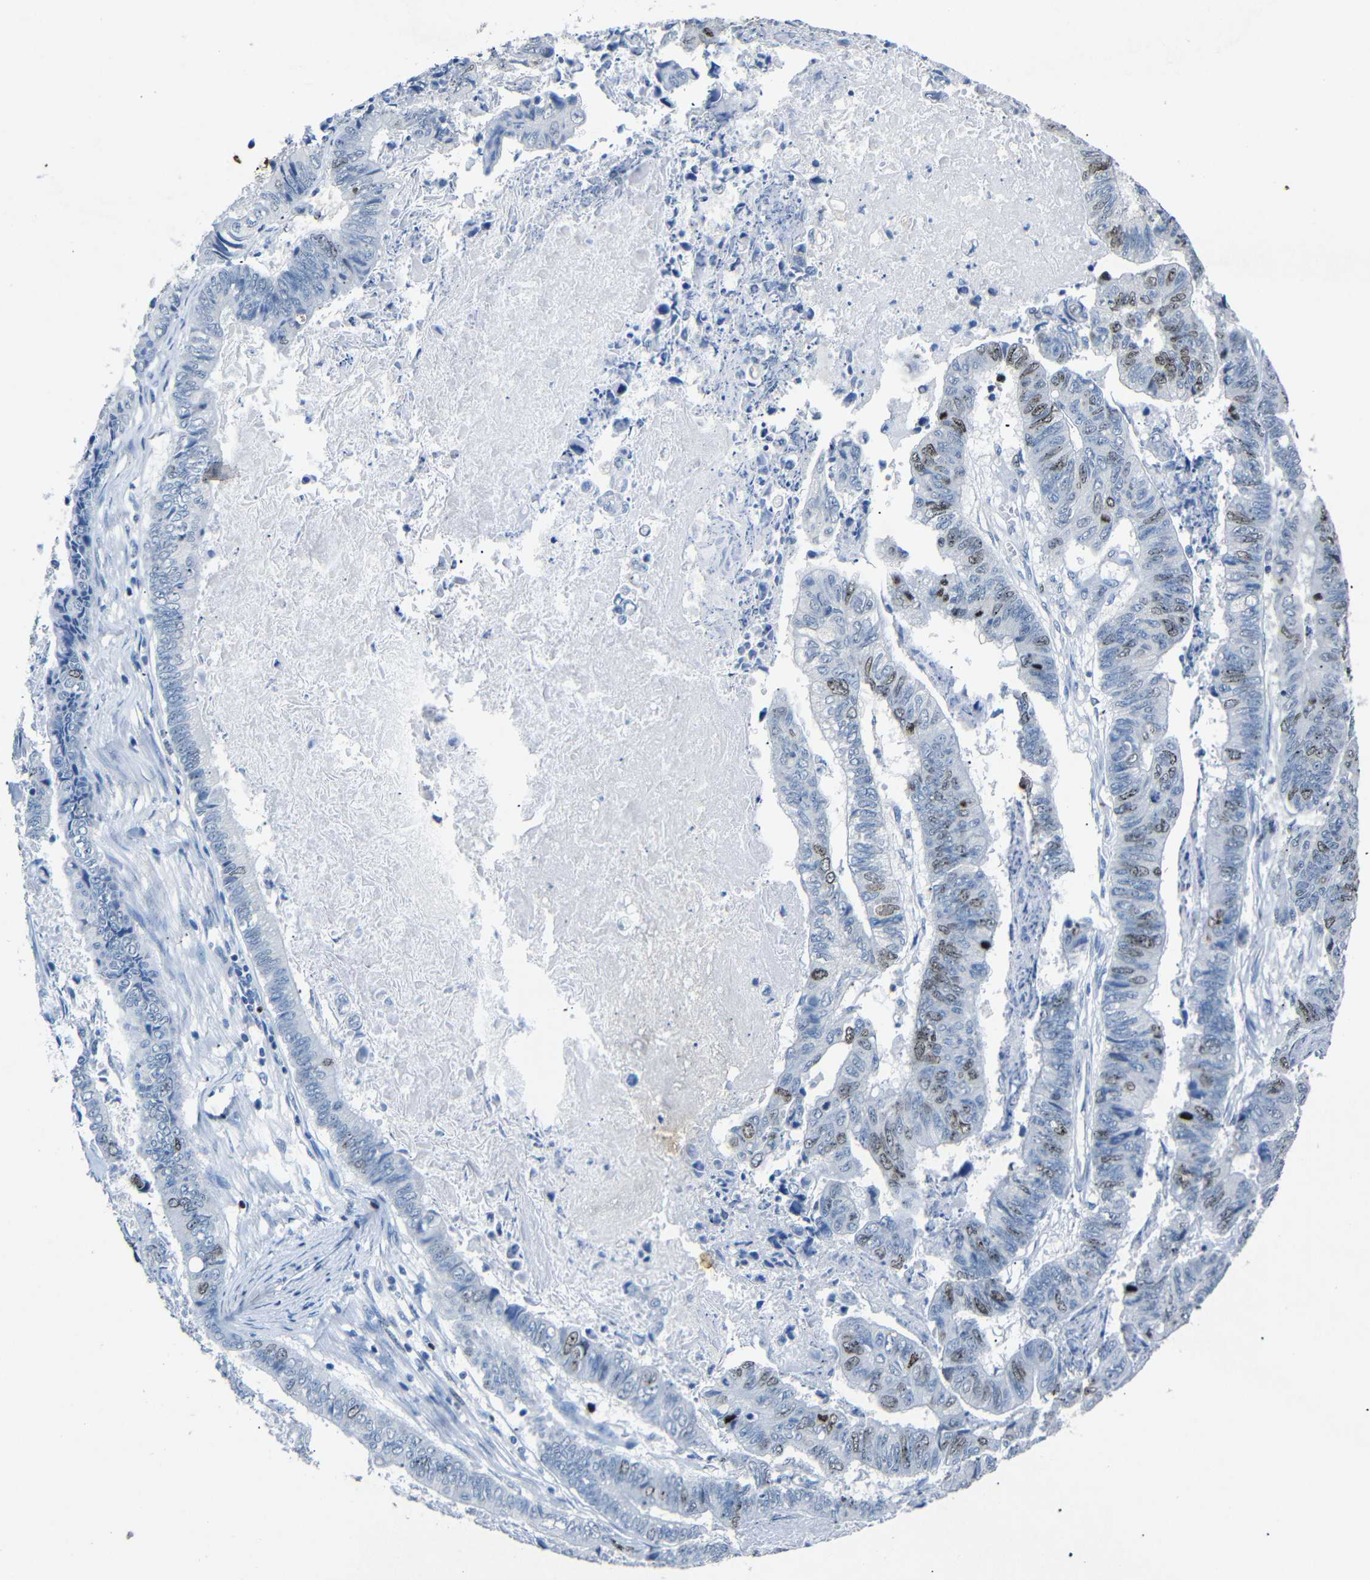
{"staining": {"intensity": "moderate", "quantity": "<25%", "location": "nuclear"}, "tissue": "stomach cancer", "cell_type": "Tumor cells", "image_type": "cancer", "snomed": [{"axis": "morphology", "description": "Adenocarcinoma, NOS"}, {"axis": "topography", "description": "Stomach, lower"}], "caption": "Protein staining of adenocarcinoma (stomach) tissue reveals moderate nuclear expression in about <25% of tumor cells.", "gene": "INCENP", "patient": {"sex": "male", "age": 77}}